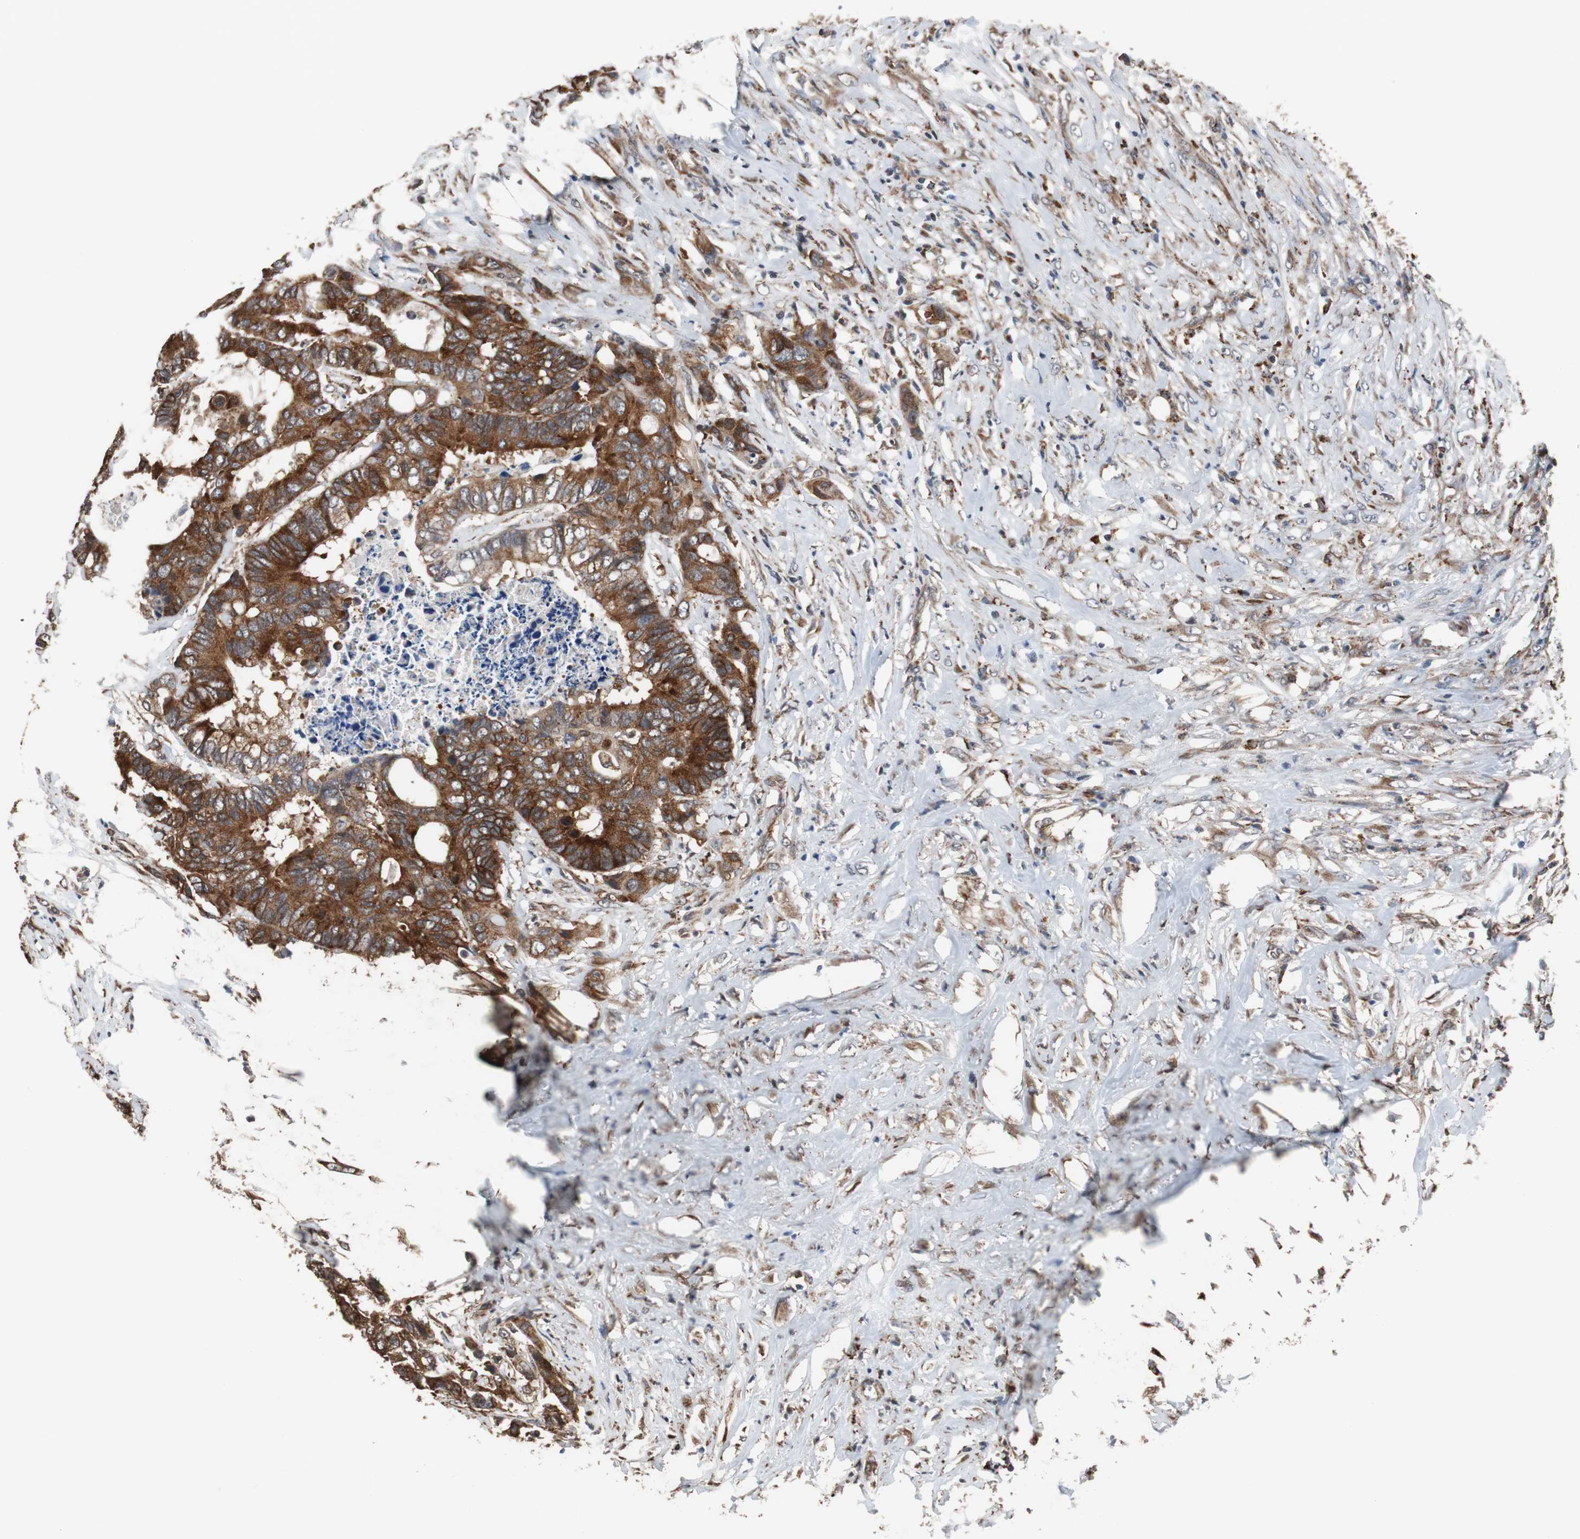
{"staining": {"intensity": "strong", "quantity": ">75%", "location": "cytoplasmic/membranous"}, "tissue": "colorectal cancer", "cell_type": "Tumor cells", "image_type": "cancer", "snomed": [{"axis": "morphology", "description": "Adenocarcinoma, NOS"}, {"axis": "topography", "description": "Rectum"}], "caption": "The micrograph displays immunohistochemical staining of adenocarcinoma (colorectal). There is strong cytoplasmic/membranous expression is present in approximately >75% of tumor cells.", "gene": "USP10", "patient": {"sex": "male", "age": 55}}